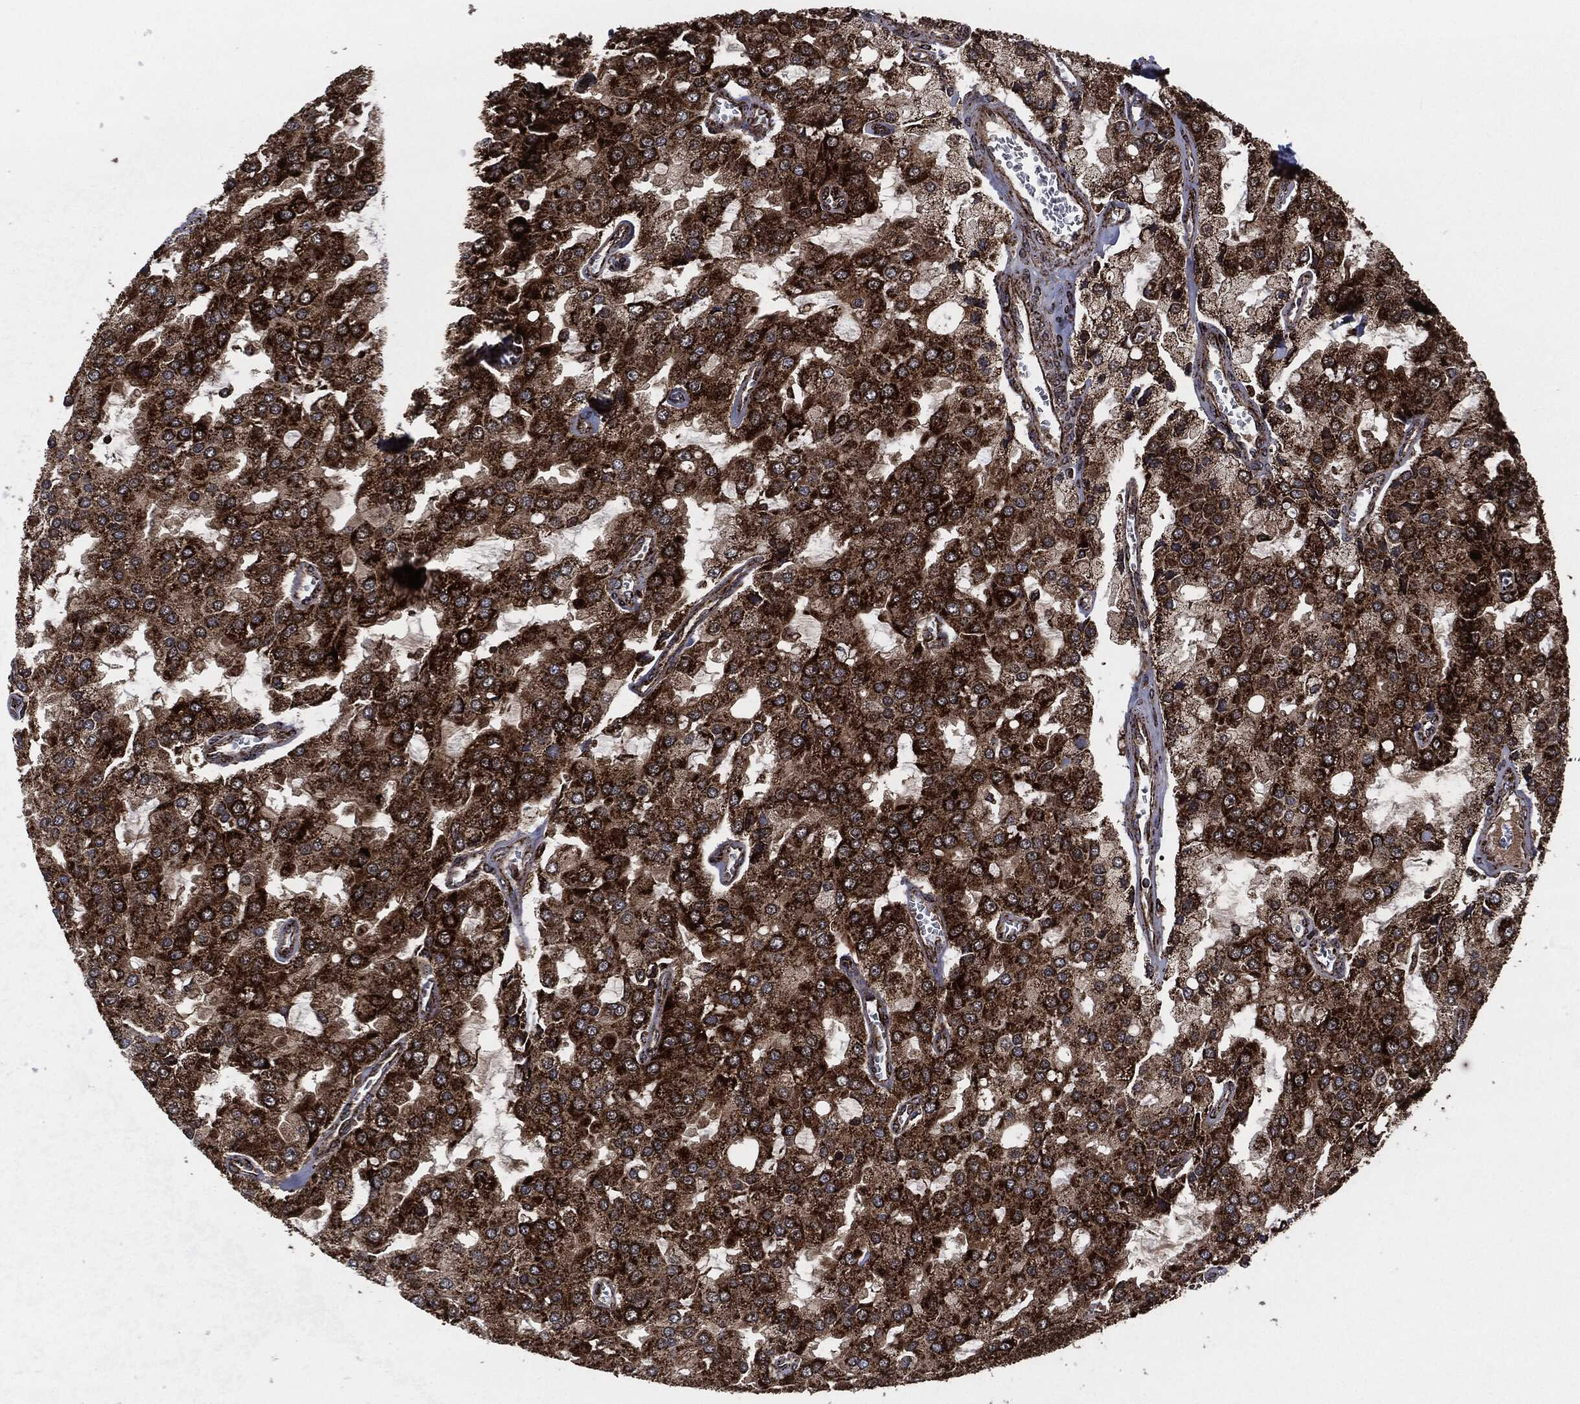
{"staining": {"intensity": "strong", "quantity": "25%-75%", "location": "cytoplasmic/membranous"}, "tissue": "prostate cancer", "cell_type": "Tumor cells", "image_type": "cancer", "snomed": [{"axis": "morphology", "description": "Adenocarcinoma, NOS"}, {"axis": "topography", "description": "Prostate and seminal vesicle, NOS"}, {"axis": "topography", "description": "Prostate"}], "caption": "This is a histology image of IHC staining of prostate adenocarcinoma, which shows strong staining in the cytoplasmic/membranous of tumor cells.", "gene": "FH", "patient": {"sex": "male", "age": 67}}